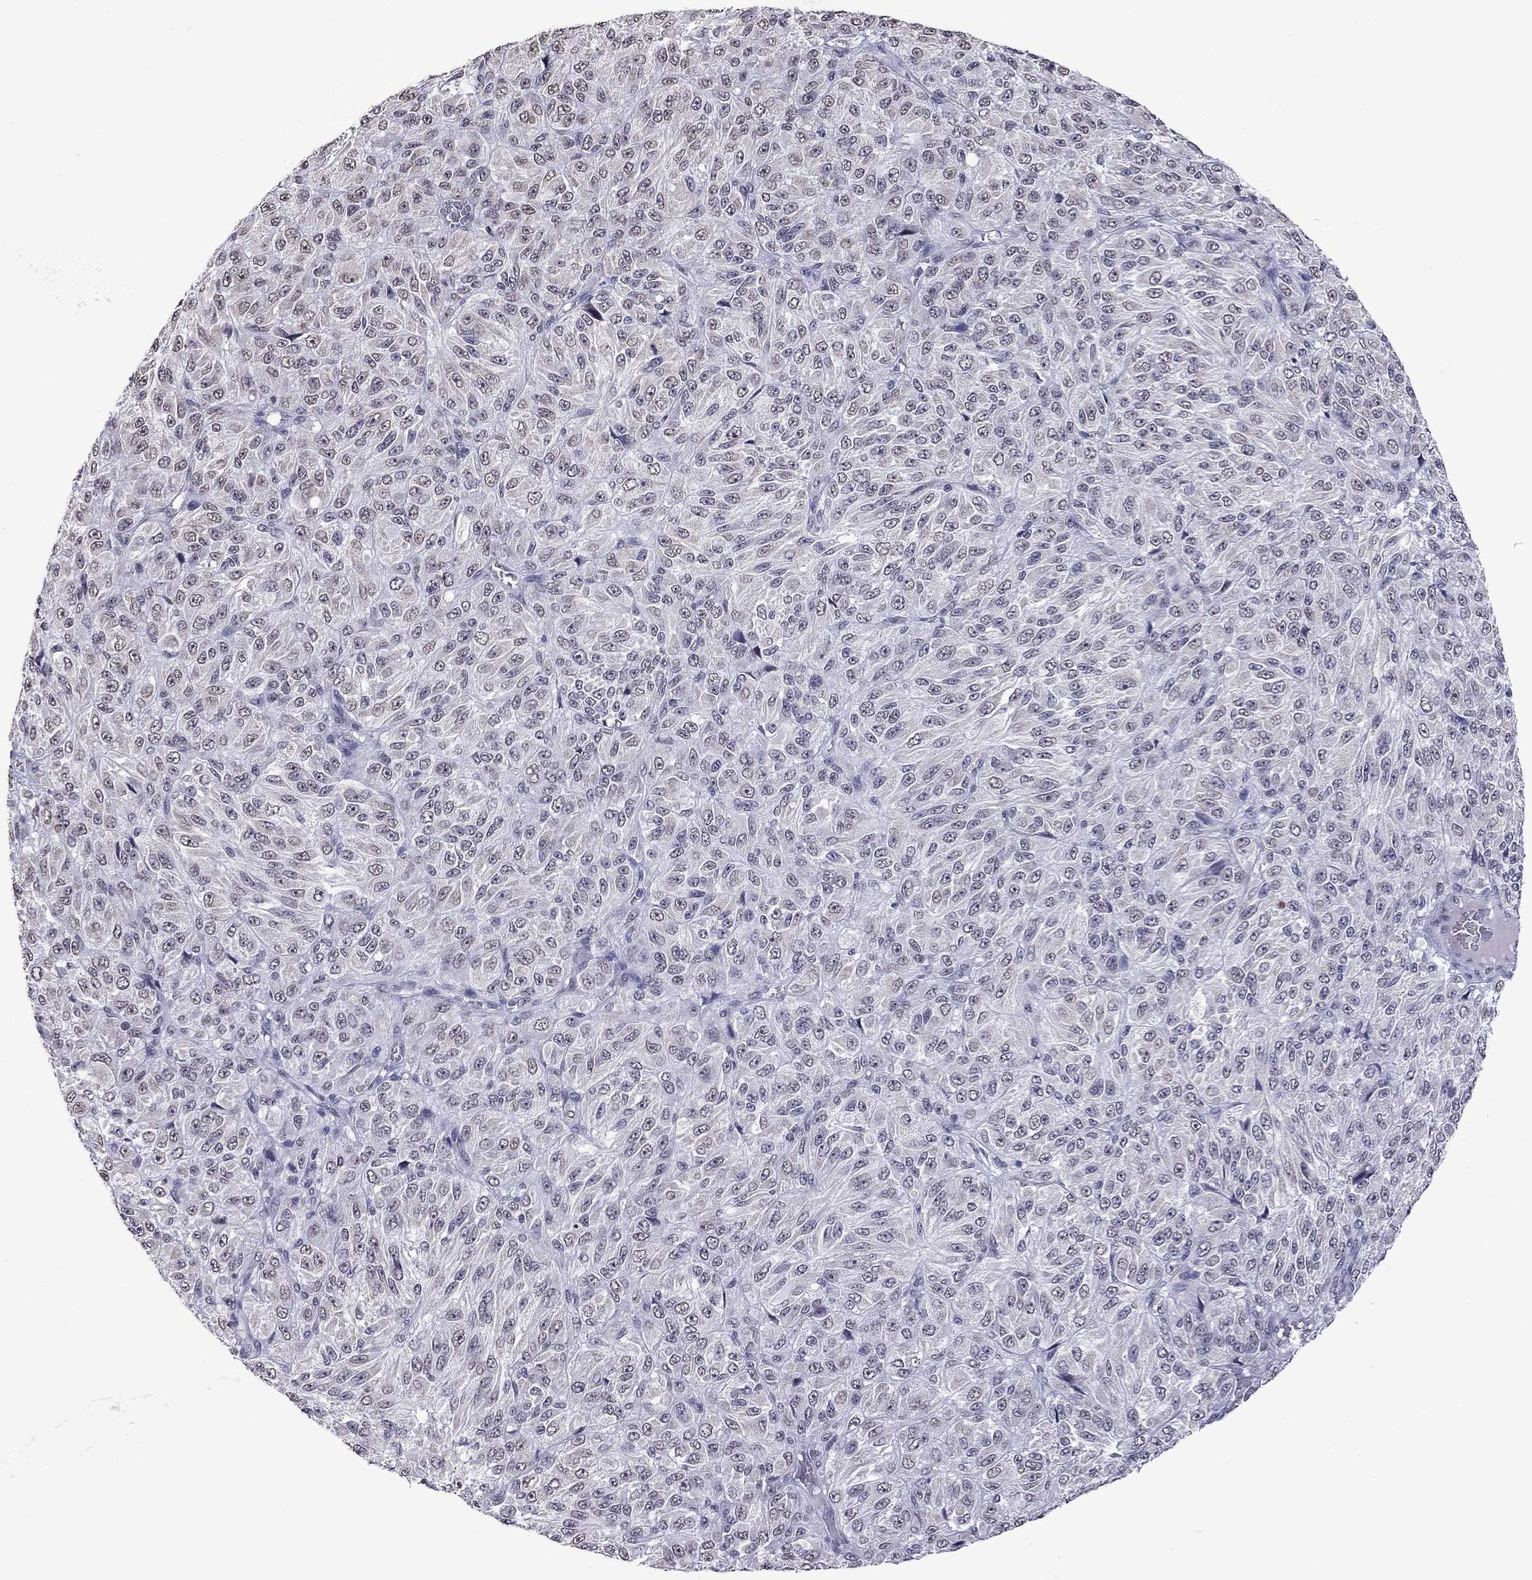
{"staining": {"intensity": "negative", "quantity": "none", "location": "none"}, "tissue": "melanoma", "cell_type": "Tumor cells", "image_type": "cancer", "snomed": [{"axis": "morphology", "description": "Malignant melanoma, Metastatic site"}, {"axis": "topography", "description": "Brain"}], "caption": "Immunohistochemistry micrograph of neoplastic tissue: human melanoma stained with DAB displays no significant protein expression in tumor cells.", "gene": "PPP1R3A", "patient": {"sex": "female", "age": 56}}